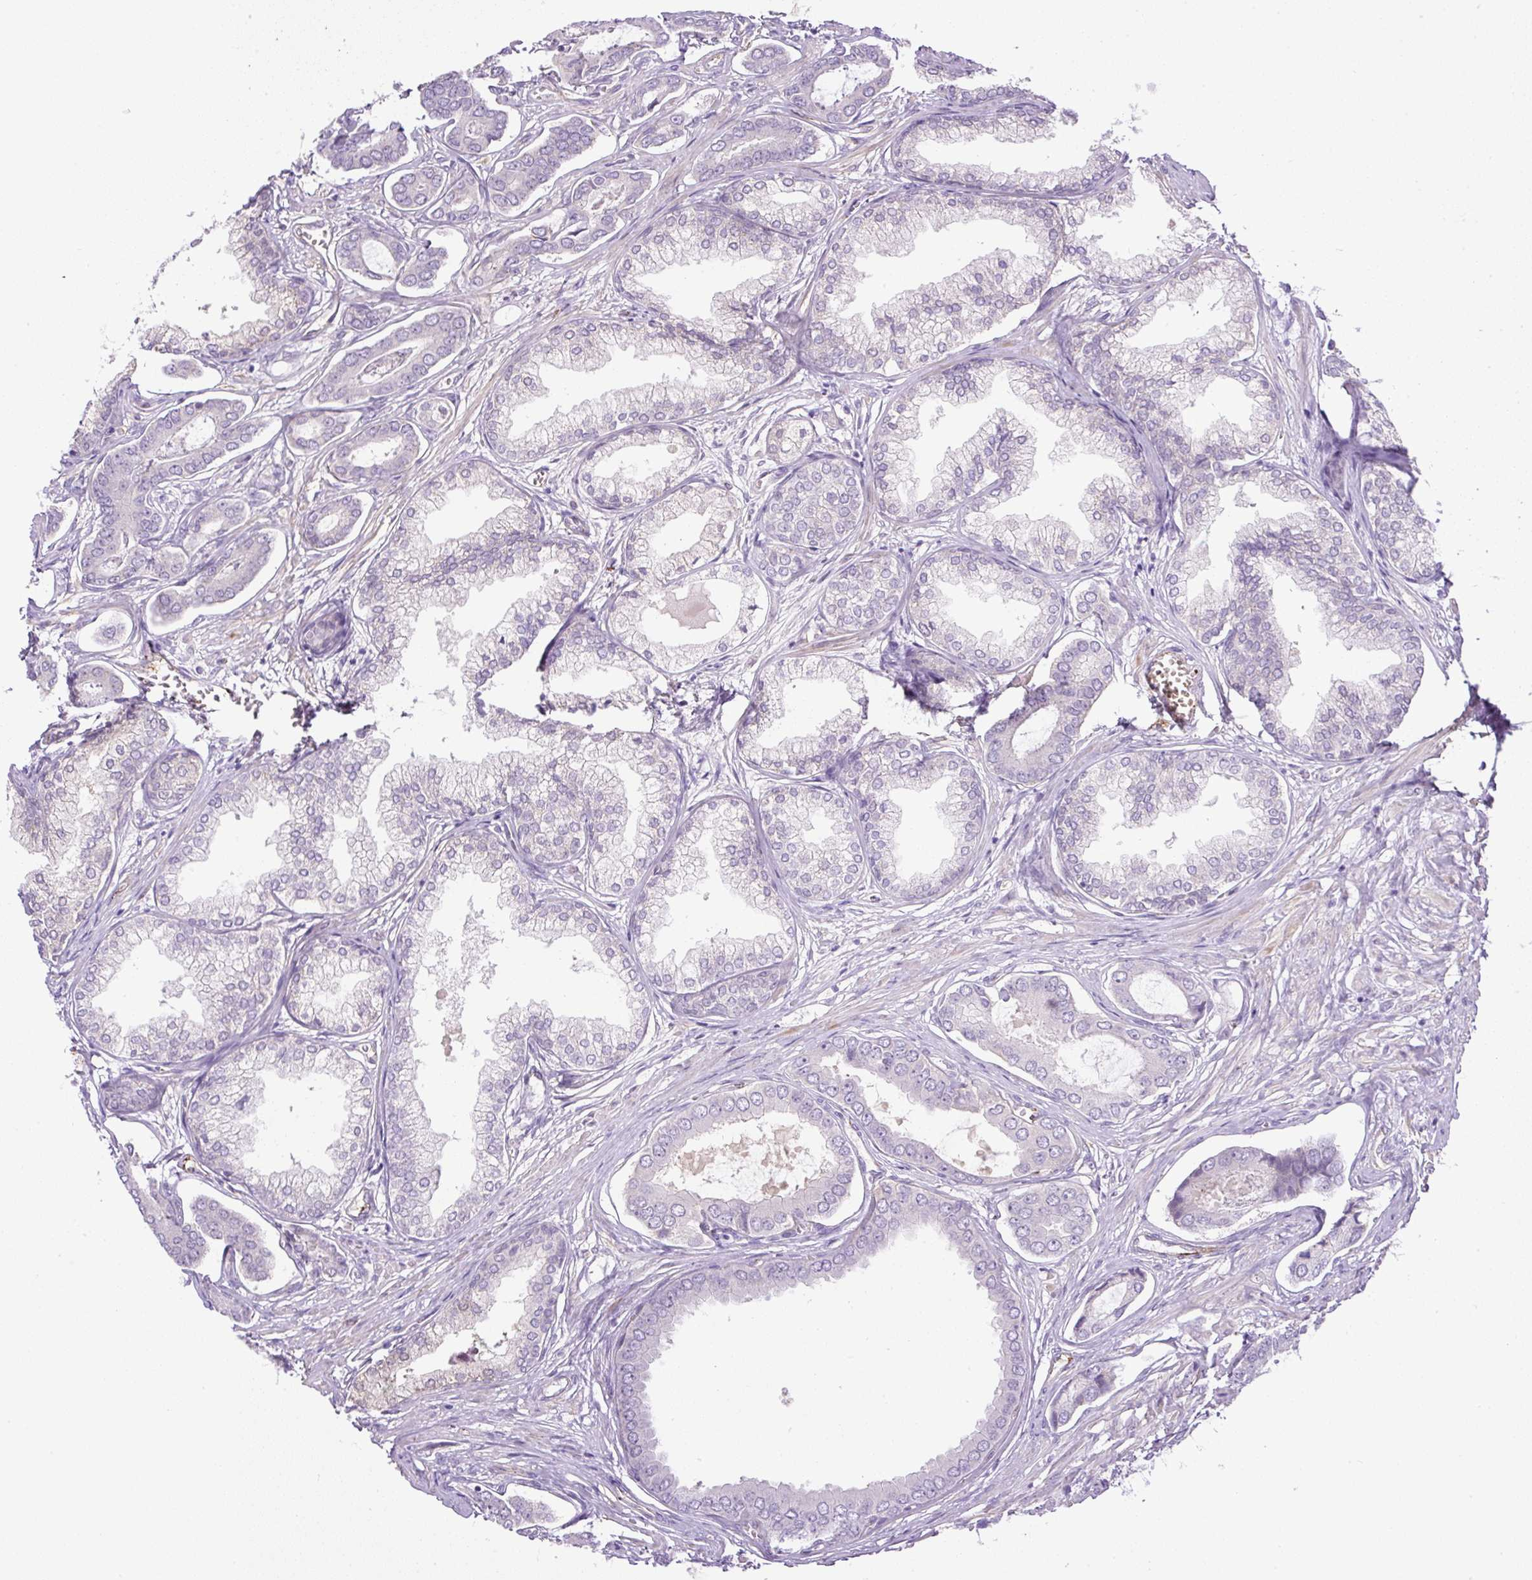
{"staining": {"intensity": "negative", "quantity": "none", "location": "none"}, "tissue": "prostate cancer", "cell_type": "Tumor cells", "image_type": "cancer", "snomed": [{"axis": "morphology", "description": "Adenocarcinoma, NOS"}, {"axis": "topography", "description": "Prostate and seminal vesicle, NOS"}], "caption": "Human prostate cancer (adenocarcinoma) stained for a protein using IHC exhibits no expression in tumor cells.", "gene": "LEFTY2", "patient": {"sex": "male", "age": 76}}